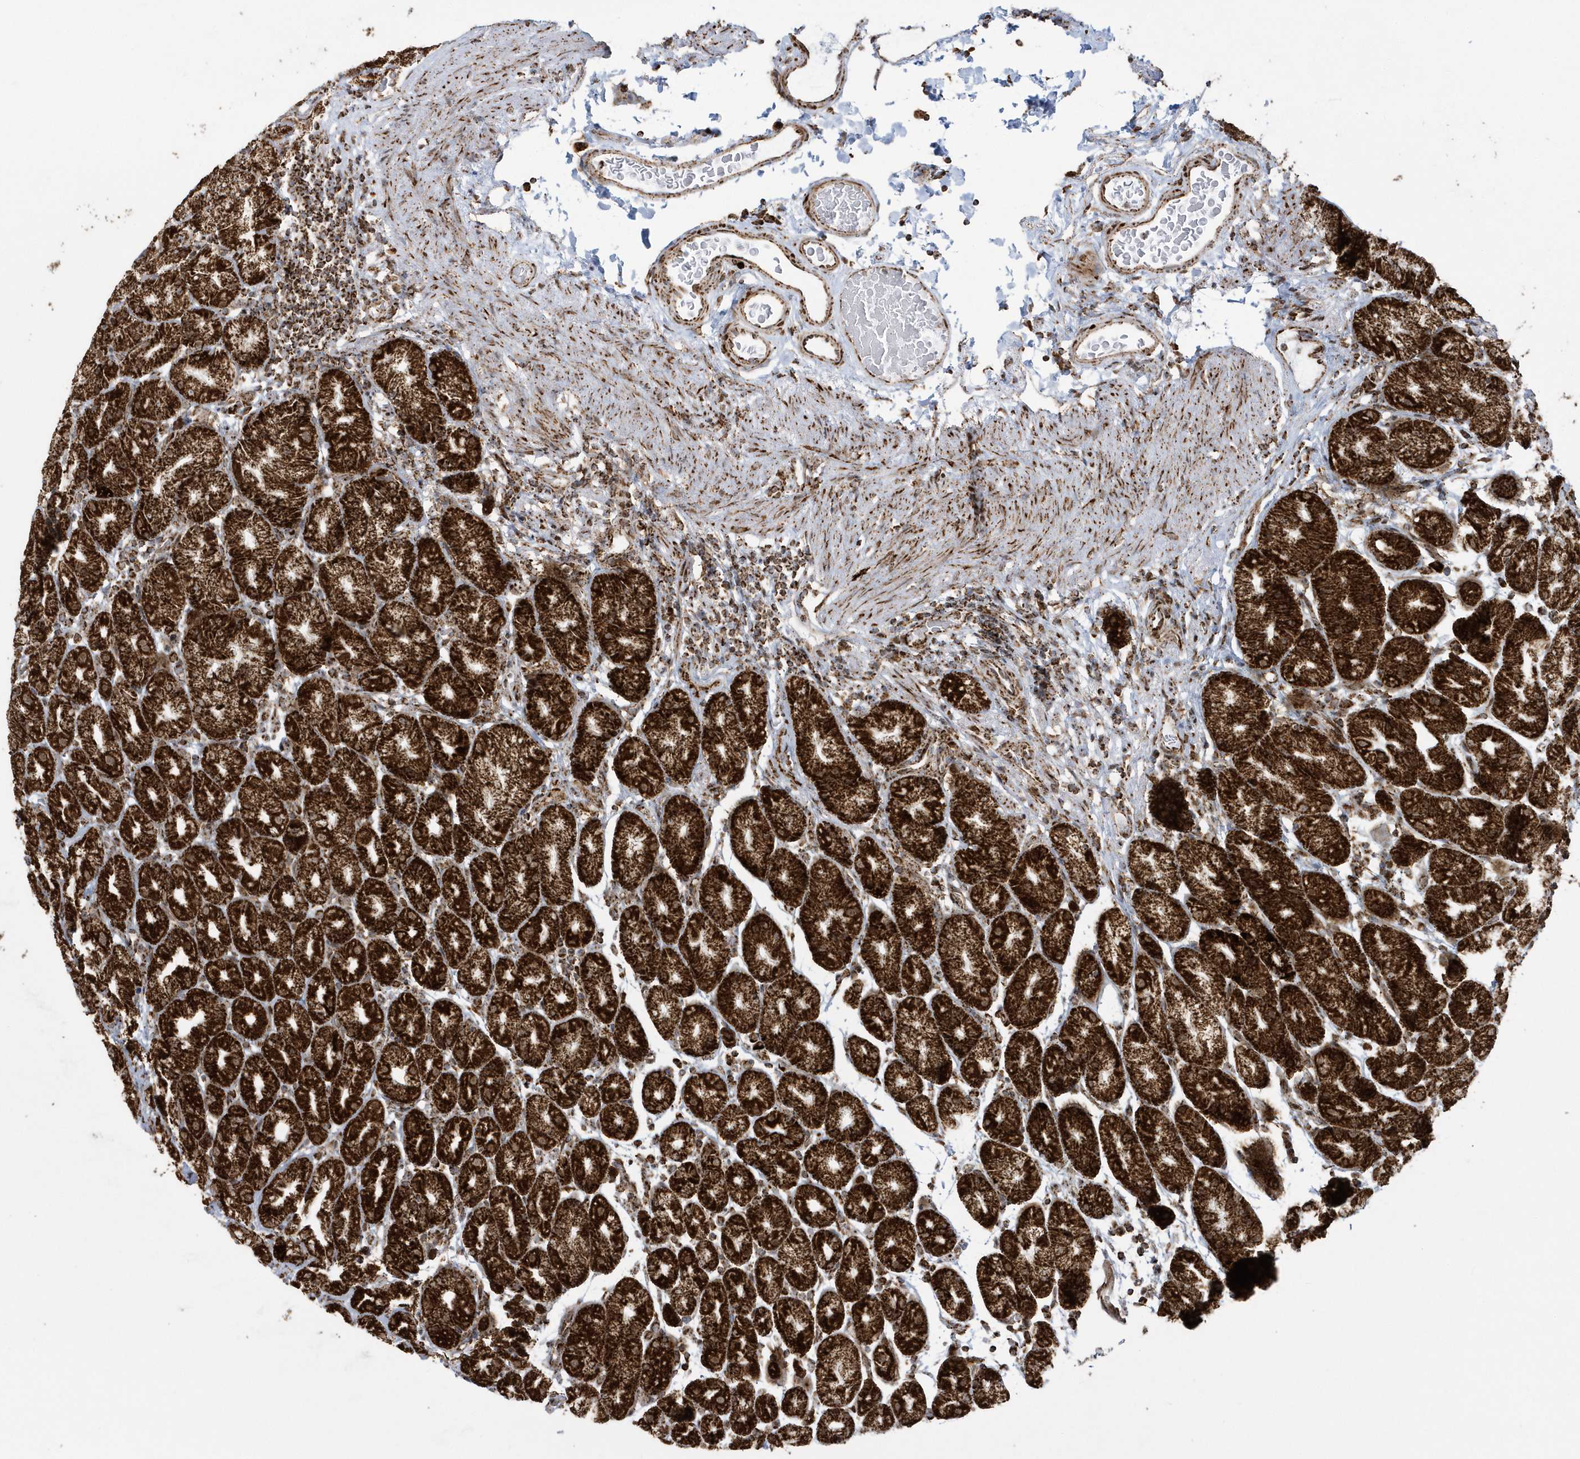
{"staining": {"intensity": "strong", "quantity": ">75%", "location": "cytoplasmic/membranous"}, "tissue": "stomach", "cell_type": "Glandular cells", "image_type": "normal", "snomed": [{"axis": "morphology", "description": "Normal tissue, NOS"}, {"axis": "topography", "description": "Stomach, upper"}], "caption": "Strong cytoplasmic/membranous positivity is identified in approximately >75% of glandular cells in benign stomach.", "gene": "CRY2", "patient": {"sex": "male", "age": 68}}